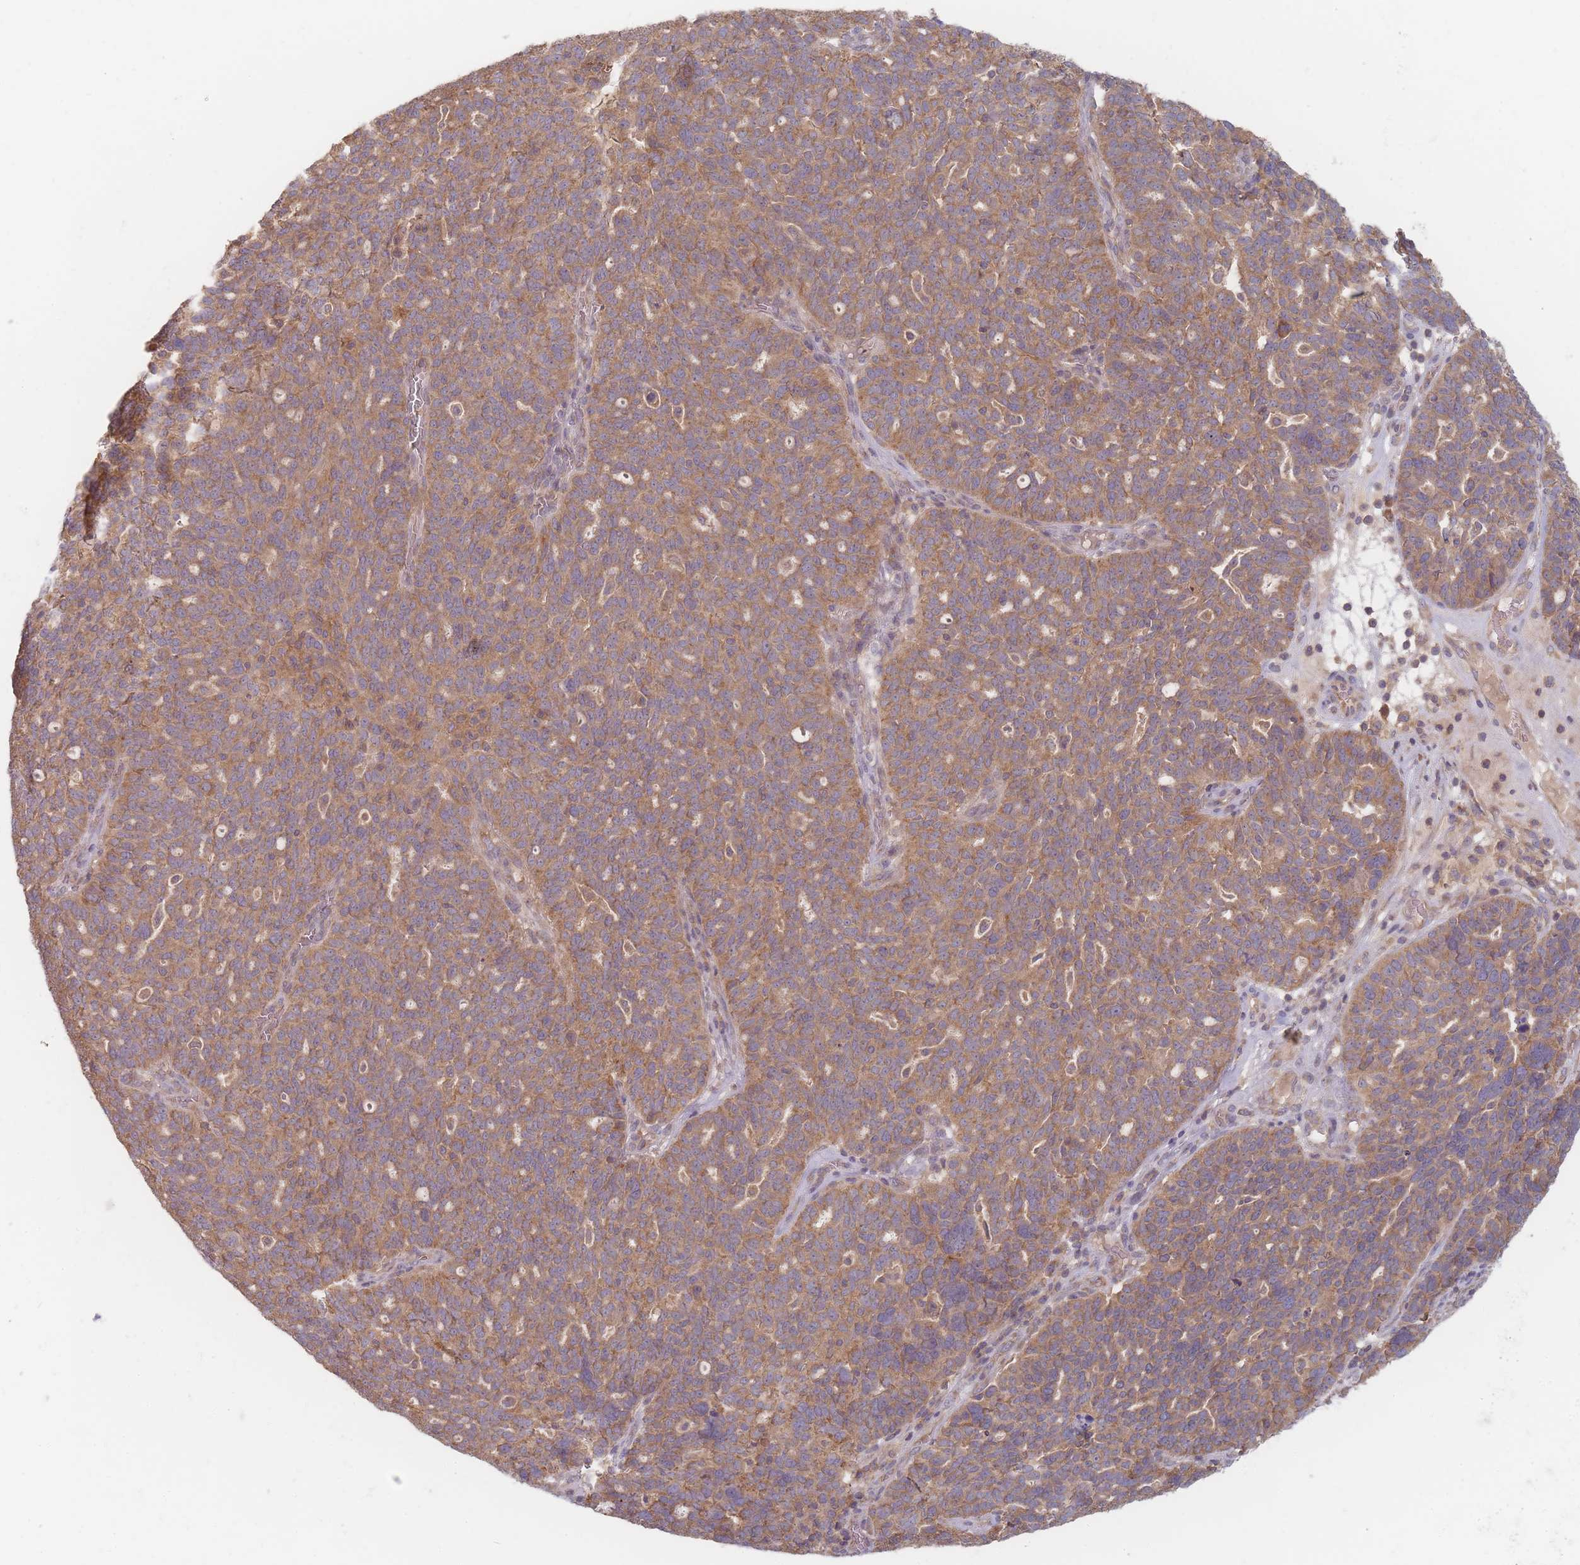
{"staining": {"intensity": "moderate", "quantity": ">75%", "location": "cytoplasmic/membranous"}, "tissue": "ovarian cancer", "cell_type": "Tumor cells", "image_type": "cancer", "snomed": [{"axis": "morphology", "description": "Cystadenocarcinoma, serous, NOS"}, {"axis": "topography", "description": "Ovary"}], "caption": "Protein analysis of ovarian serous cystadenocarcinoma tissue shows moderate cytoplasmic/membranous staining in approximately >75% of tumor cells. (IHC, brightfield microscopy, high magnification).", "gene": "SLC35F3", "patient": {"sex": "female", "age": 59}}